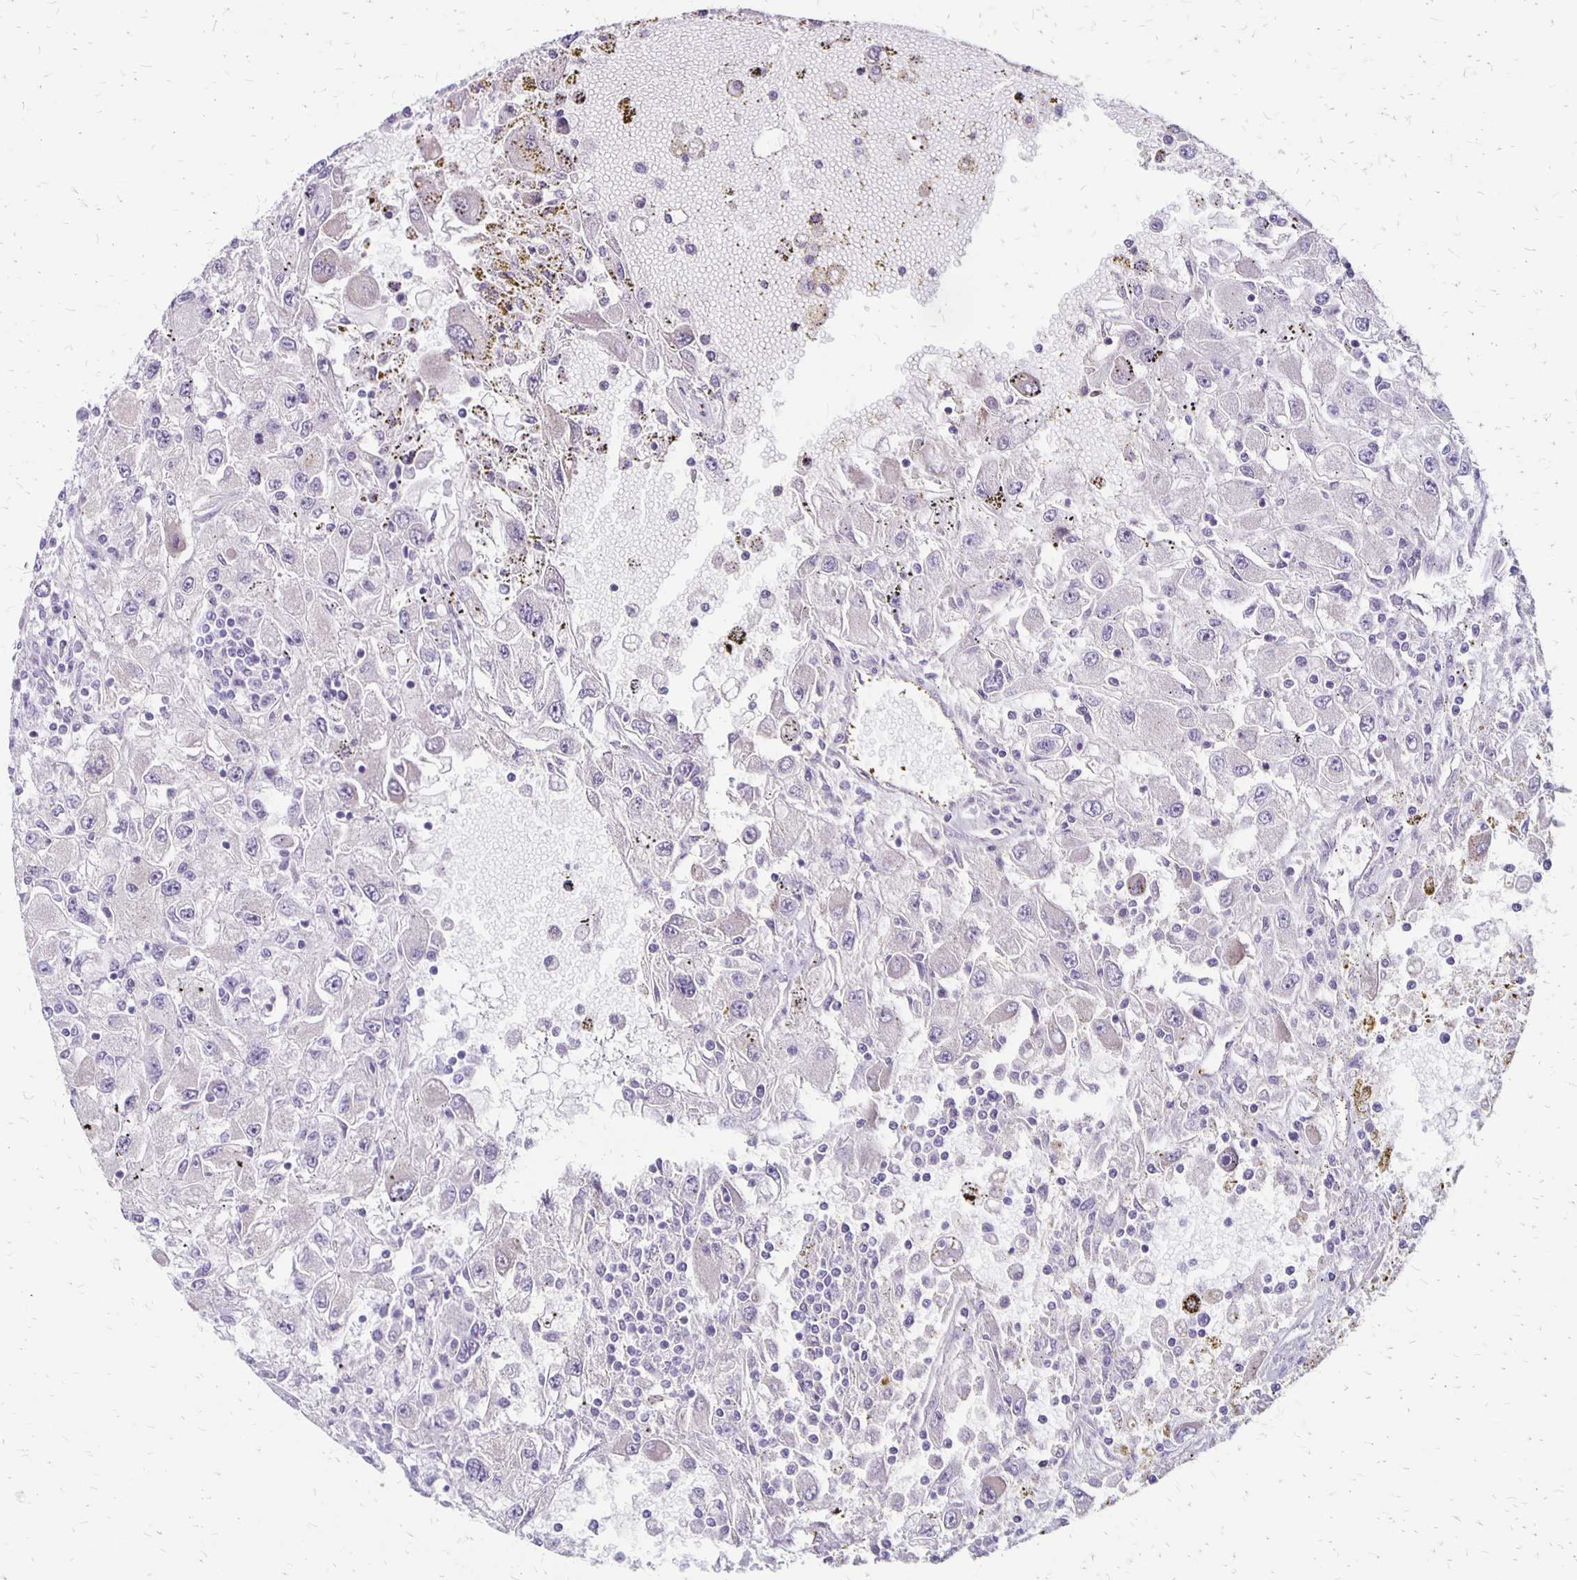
{"staining": {"intensity": "negative", "quantity": "none", "location": "none"}, "tissue": "renal cancer", "cell_type": "Tumor cells", "image_type": "cancer", "snomed": [{"axis": "morphology", "description": "Adenocarcinoma, NOS"}, {"axis": "topography", "description": "Kidney"}], "caption": "Immunohistochemistry micrograph of human renal cancer stained for a protein (brown), which displays no positivity in tumor cells.", "gene": "HOMER1", "patient": {"sex": "female", "age": 67}}